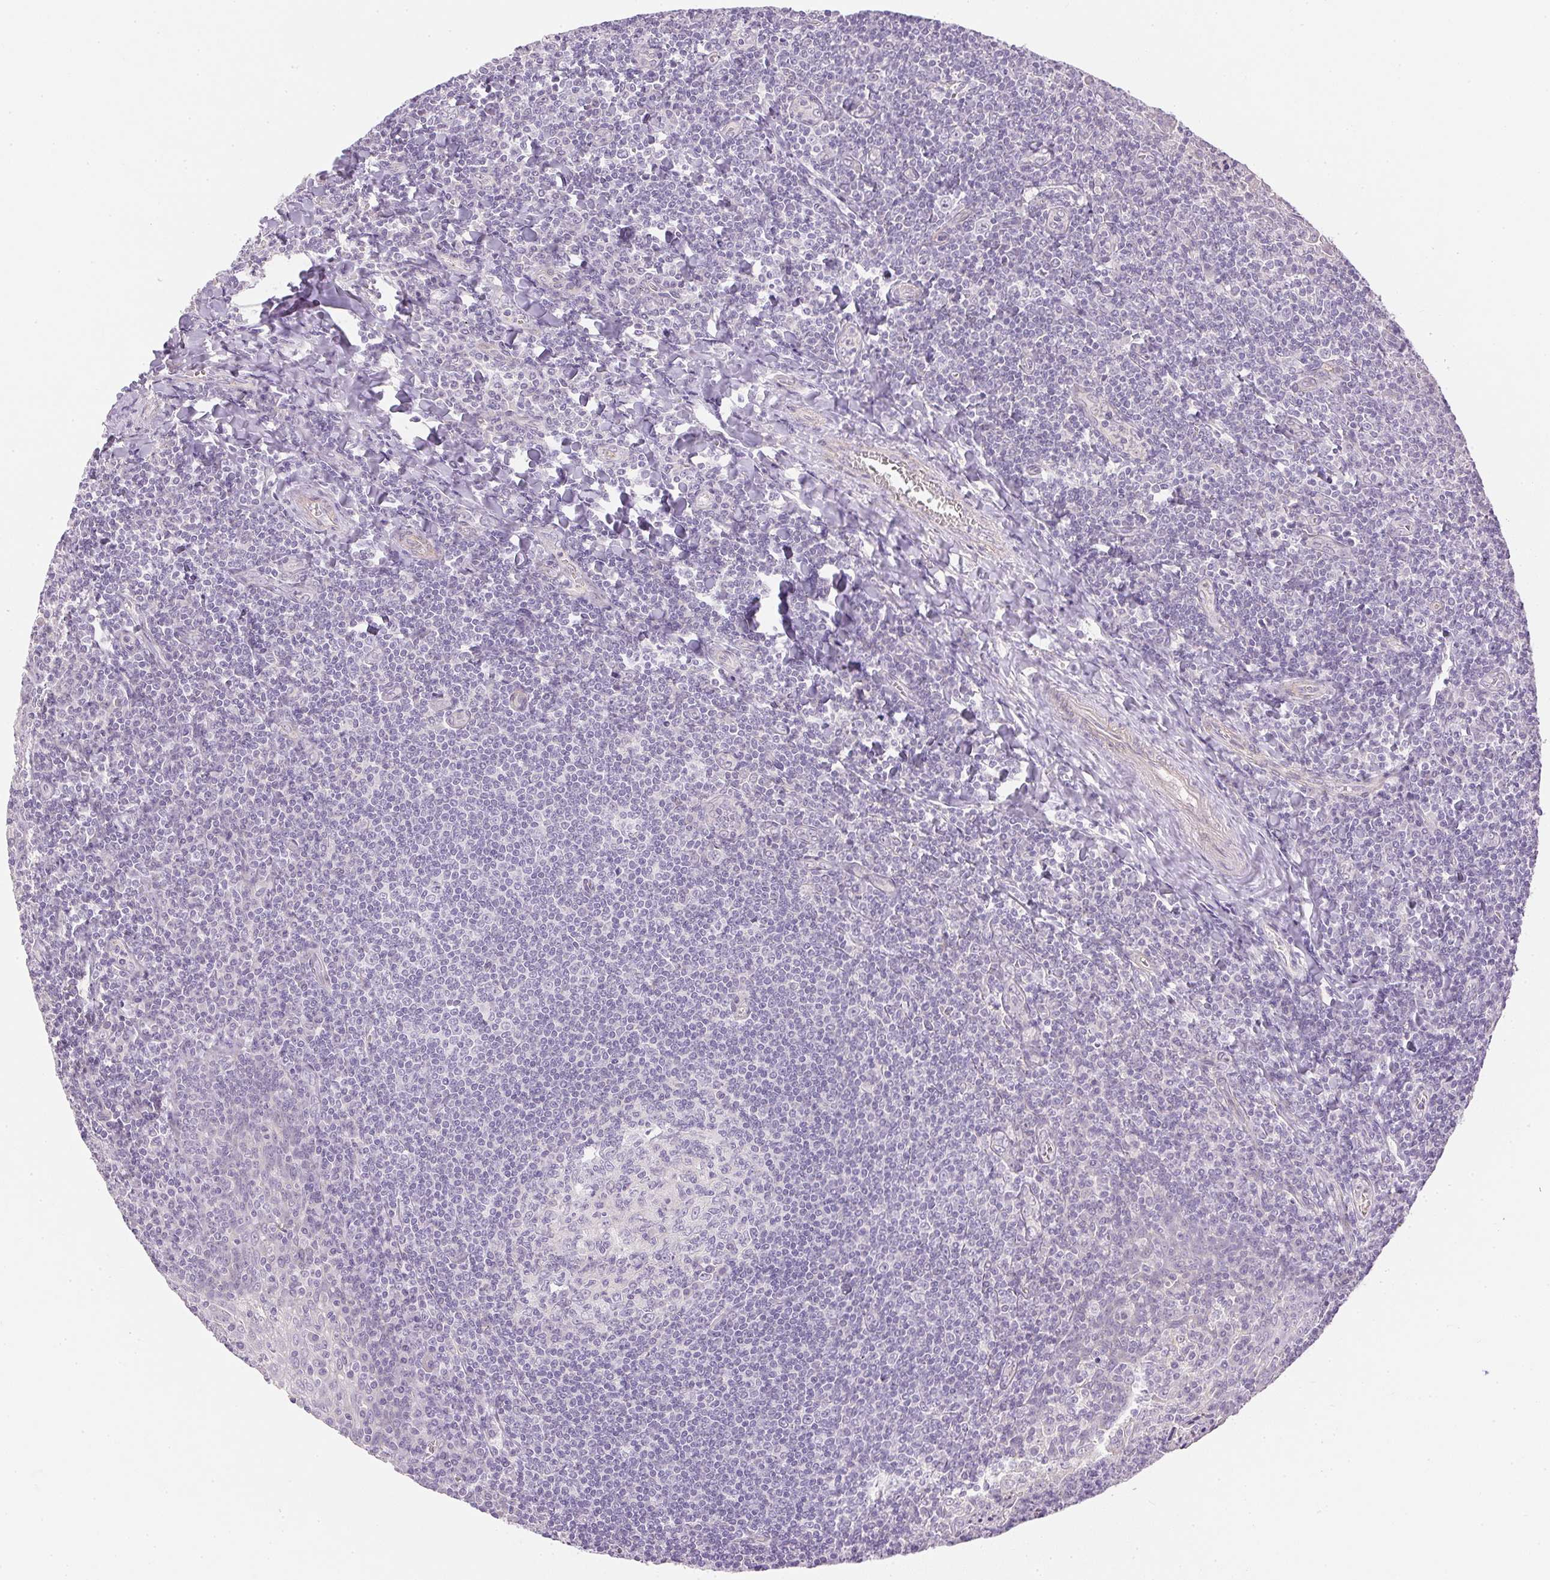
{"staining": {"intensity": "negative", "quantity": "none", "location": "none"}, "tissue": "tonsil", "cell_type": "Germinal center cells", "image_type": "normal", "snomed": [{"axis": "morphology", "description": "Normal tissue, NOS"}, {"axis": "morphology", "description": "Inflammation, NOS"}, {"axis": "topography", "description": "Tonsil"}], "caption": "DAB immunohistochemical staining of normal human tonsil demonstrates no significant positivity in germinal center cells. (Immunohistochemistry (ihc), brightfield microscopy, high magnification).", "gene": "PRL", "patient": {"sex": "female", "age": 31}}